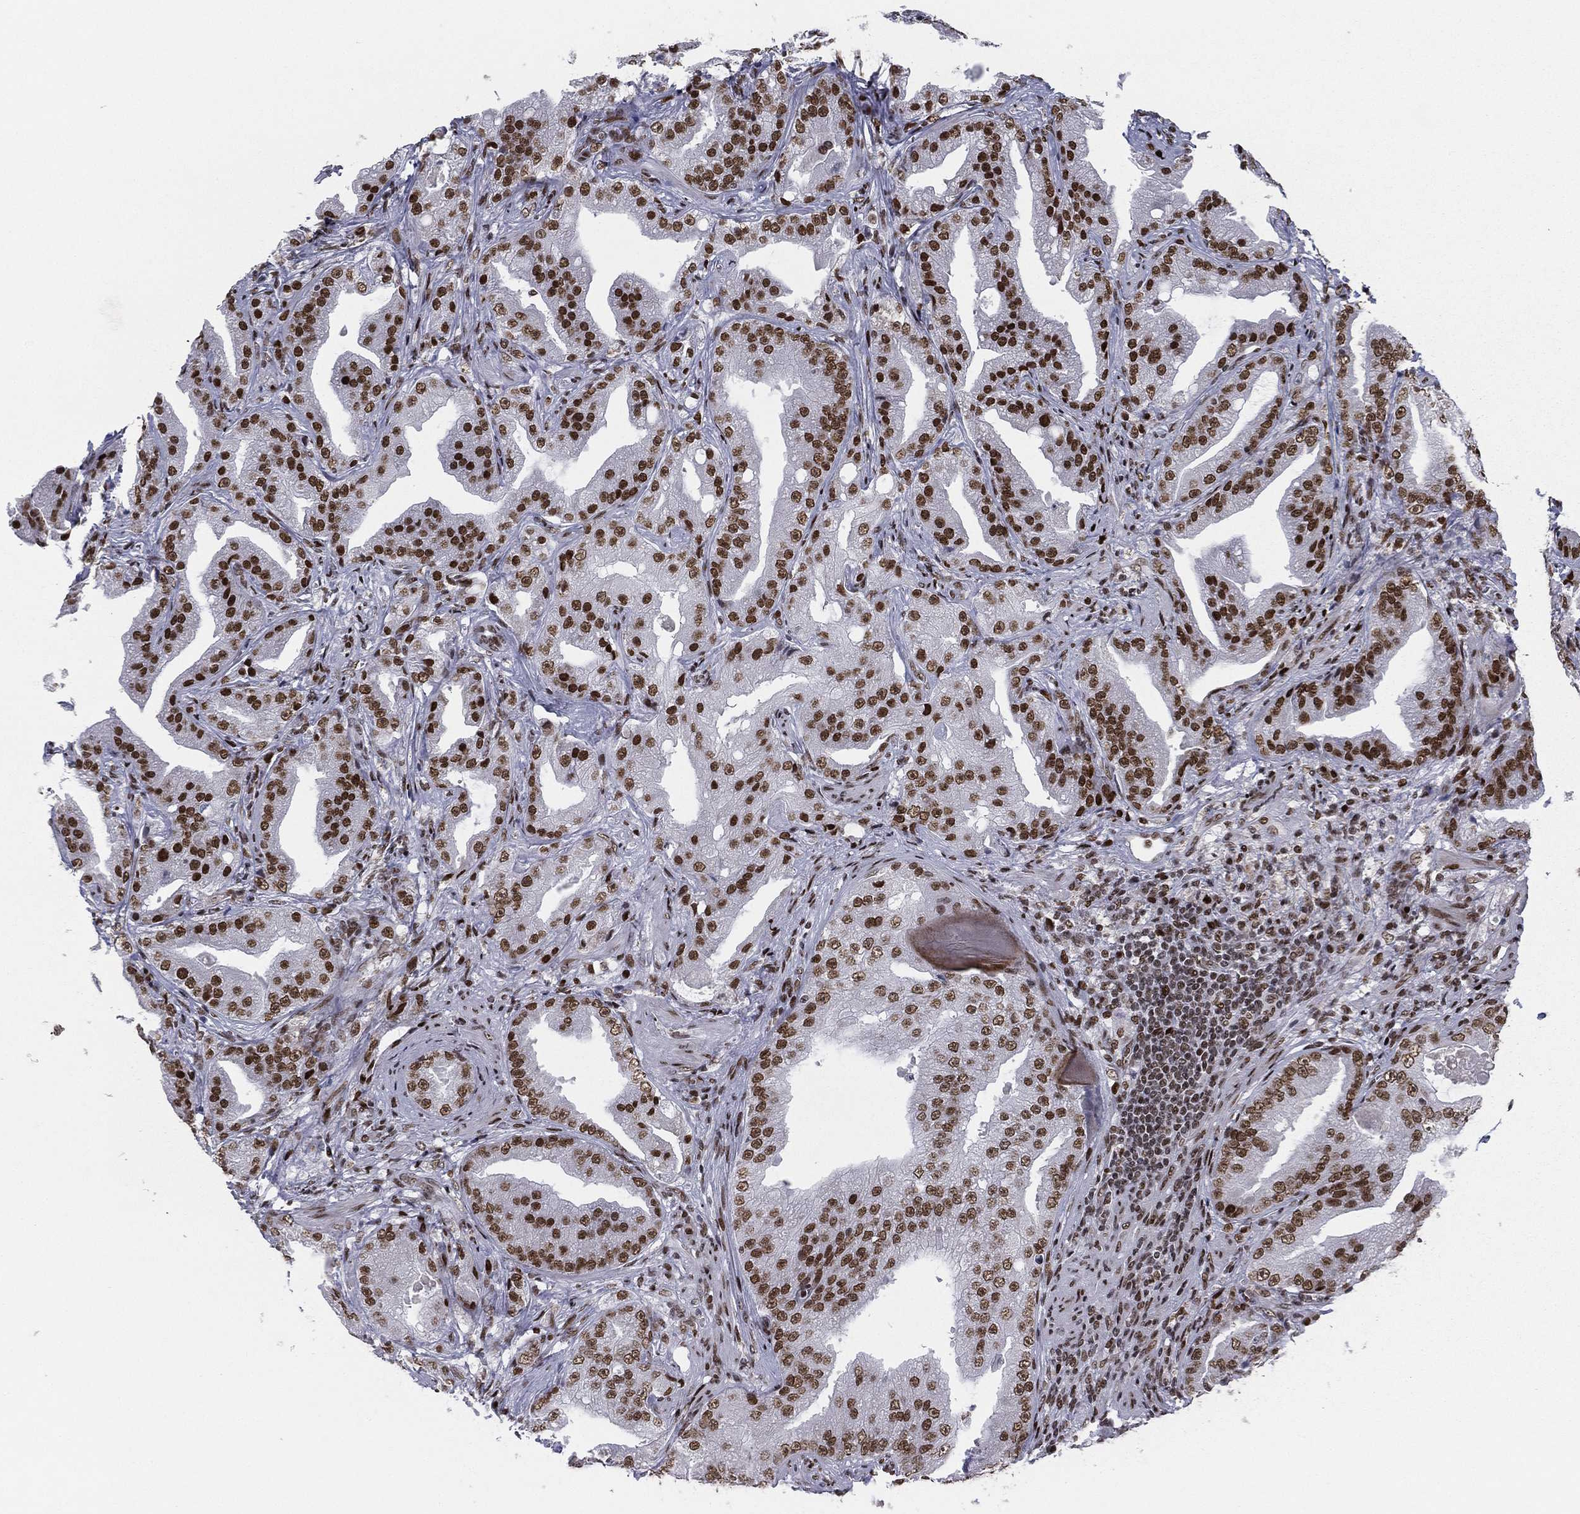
{"staining": {"intensity": "strong", "quantity": ">75%", "location": "nuclear"}, "tissue": "prostate cancer", "cell_type": "Tumor cells", "image_type": "cancer", "snomed": [{"axis": "morphology", "description": "Adenocarcinoma, Low grade"}, {"axis": "topography", "description": "Prostate"}], "caption": "Protein staining of prostate cancer (adenocarcinoma (low-grade)) tissue reveals strong nuclear expression in about >75% of tumor cells.", "gene": "RTF1", "patient": {"sex": "male", "age": 62}}